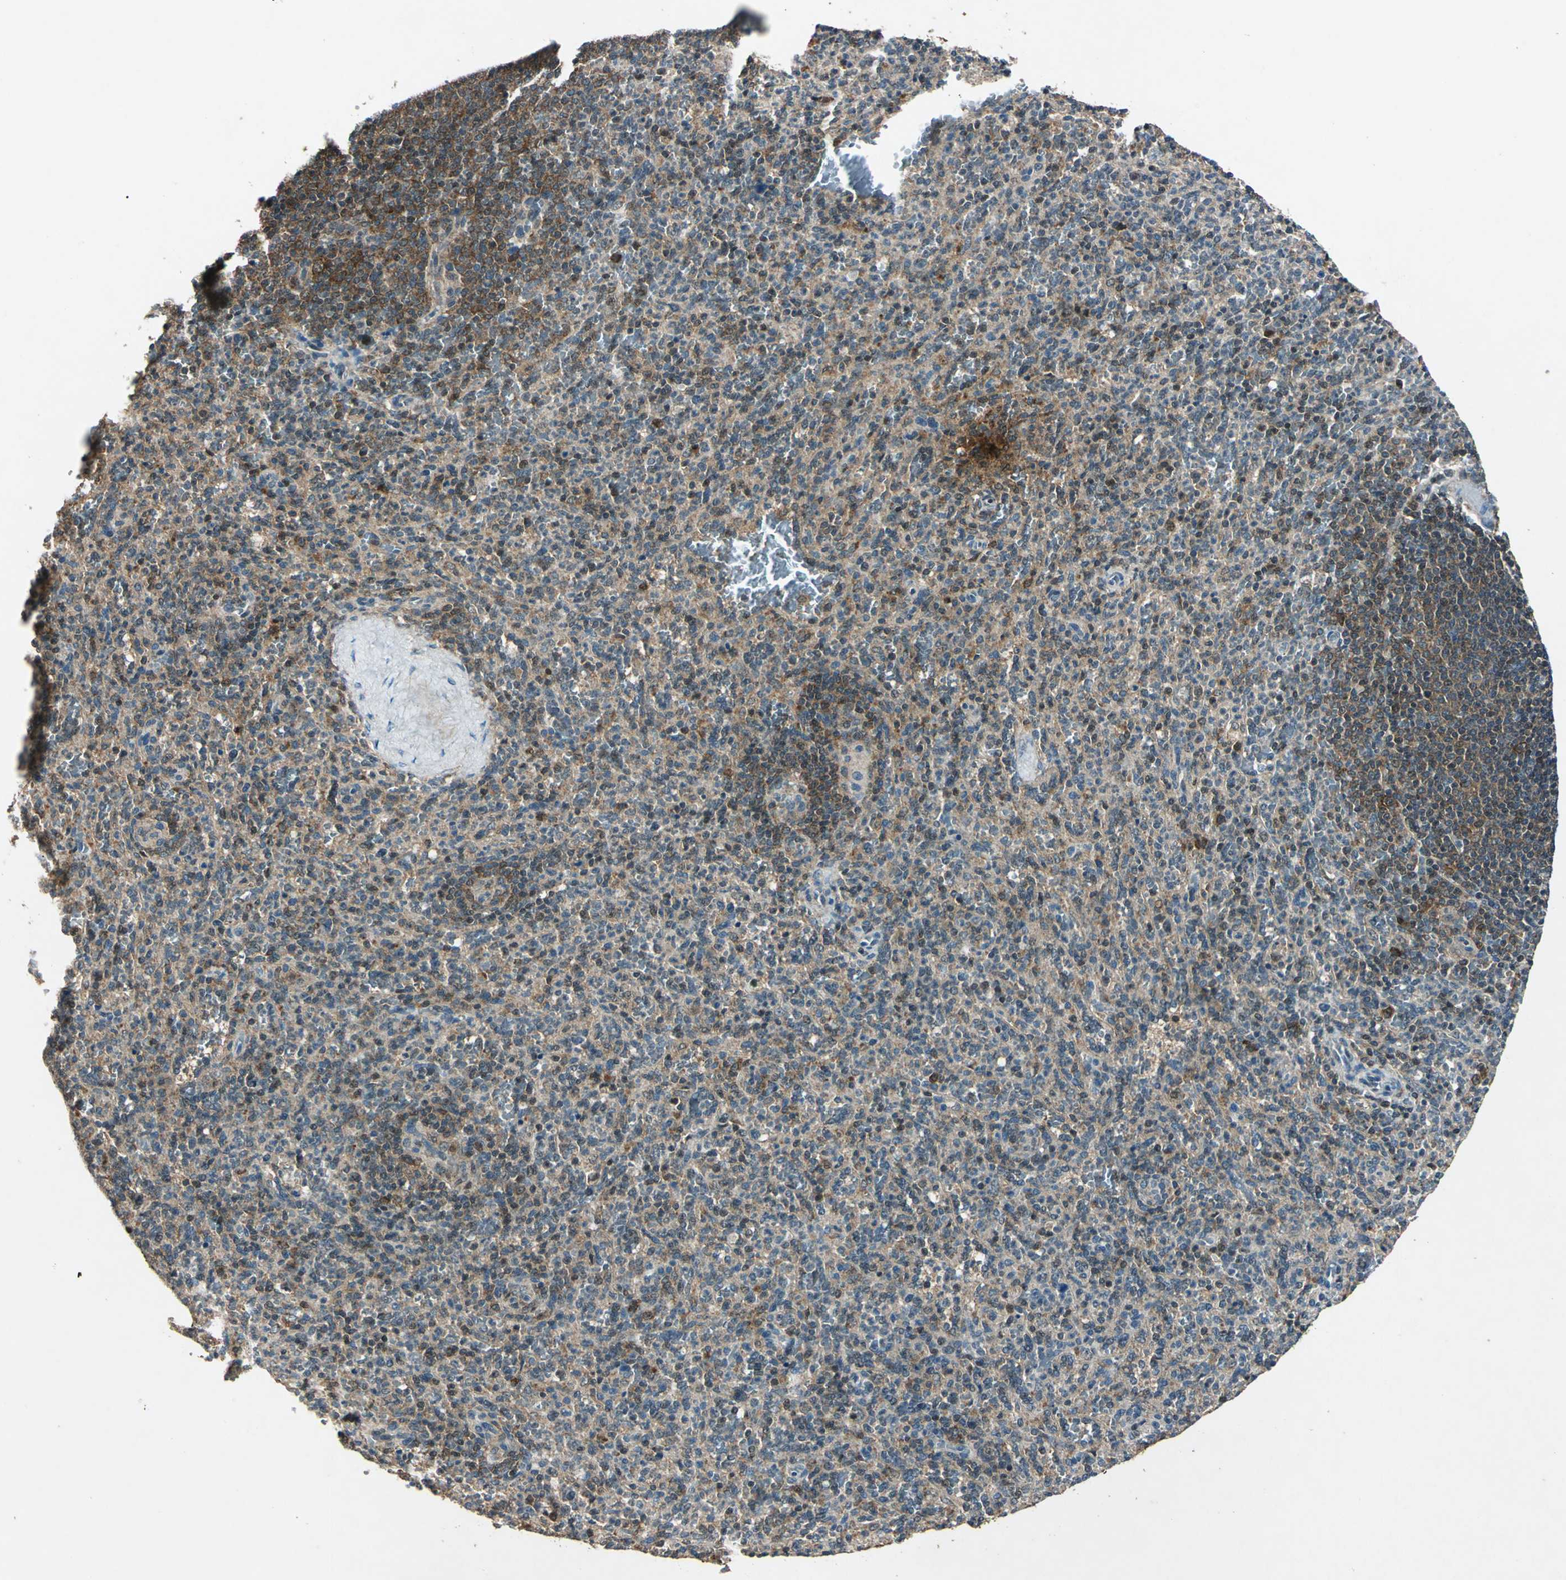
{"staining": {"intensity": "weak", "quantity": "25%-75%", "location": "cytoplasmic/membranous,nuclear"}, "tissue": "spleen", "cell_type": "Cells in red pulp", "image_type": "normal", "snomed": [{"axis": "morphology", "description": "Normal tissue, NOS"}, {"axis": "topography", "description": "Spleen"}], "caption": "Immunohistochemistry histopathology image of benign spleen stained for a protein (brown), which shows low levels of weak cytoplasmic/membranous,nuclear staining in about 25%-75% of cells in red pulp.", "gene": "AHSA1", "patient": {"sex": "male", "age": 36}}